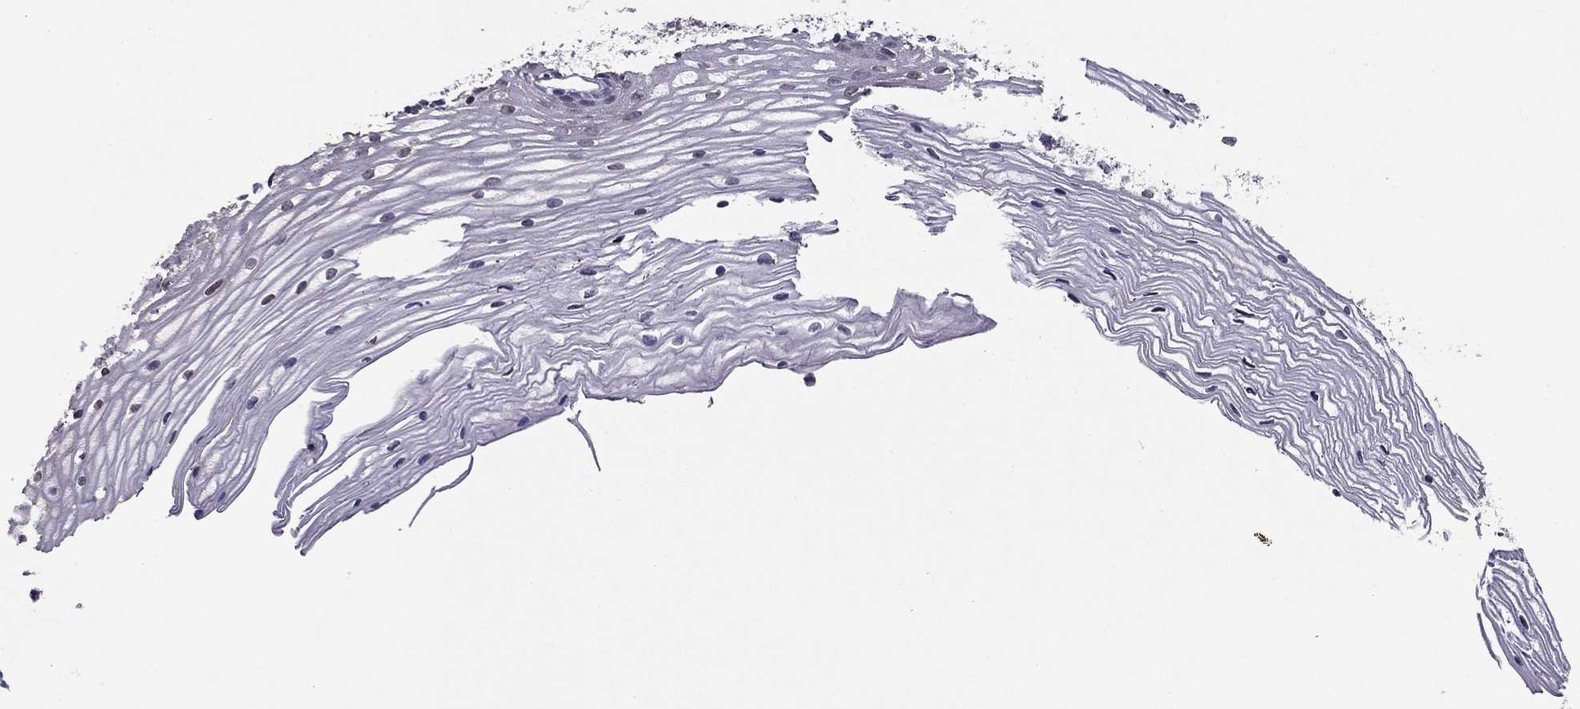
{"staining": {"intensity": "negative", "quantity": "none", "location": "none"}, "tissue": "cervix", "cell_type": "Glandular cells", "image_type": "normal", "snomed": [{"axis": "morphology", "description": "Normal tissue, NOS"}, {"axis": "topography", "description": "Cervix"}], "caption": "The photomicrograph demonstrates no staining of glandular cells in benign cervix.", "gene": "HCN1", "patient": {"sex": "female", "age": 40}}